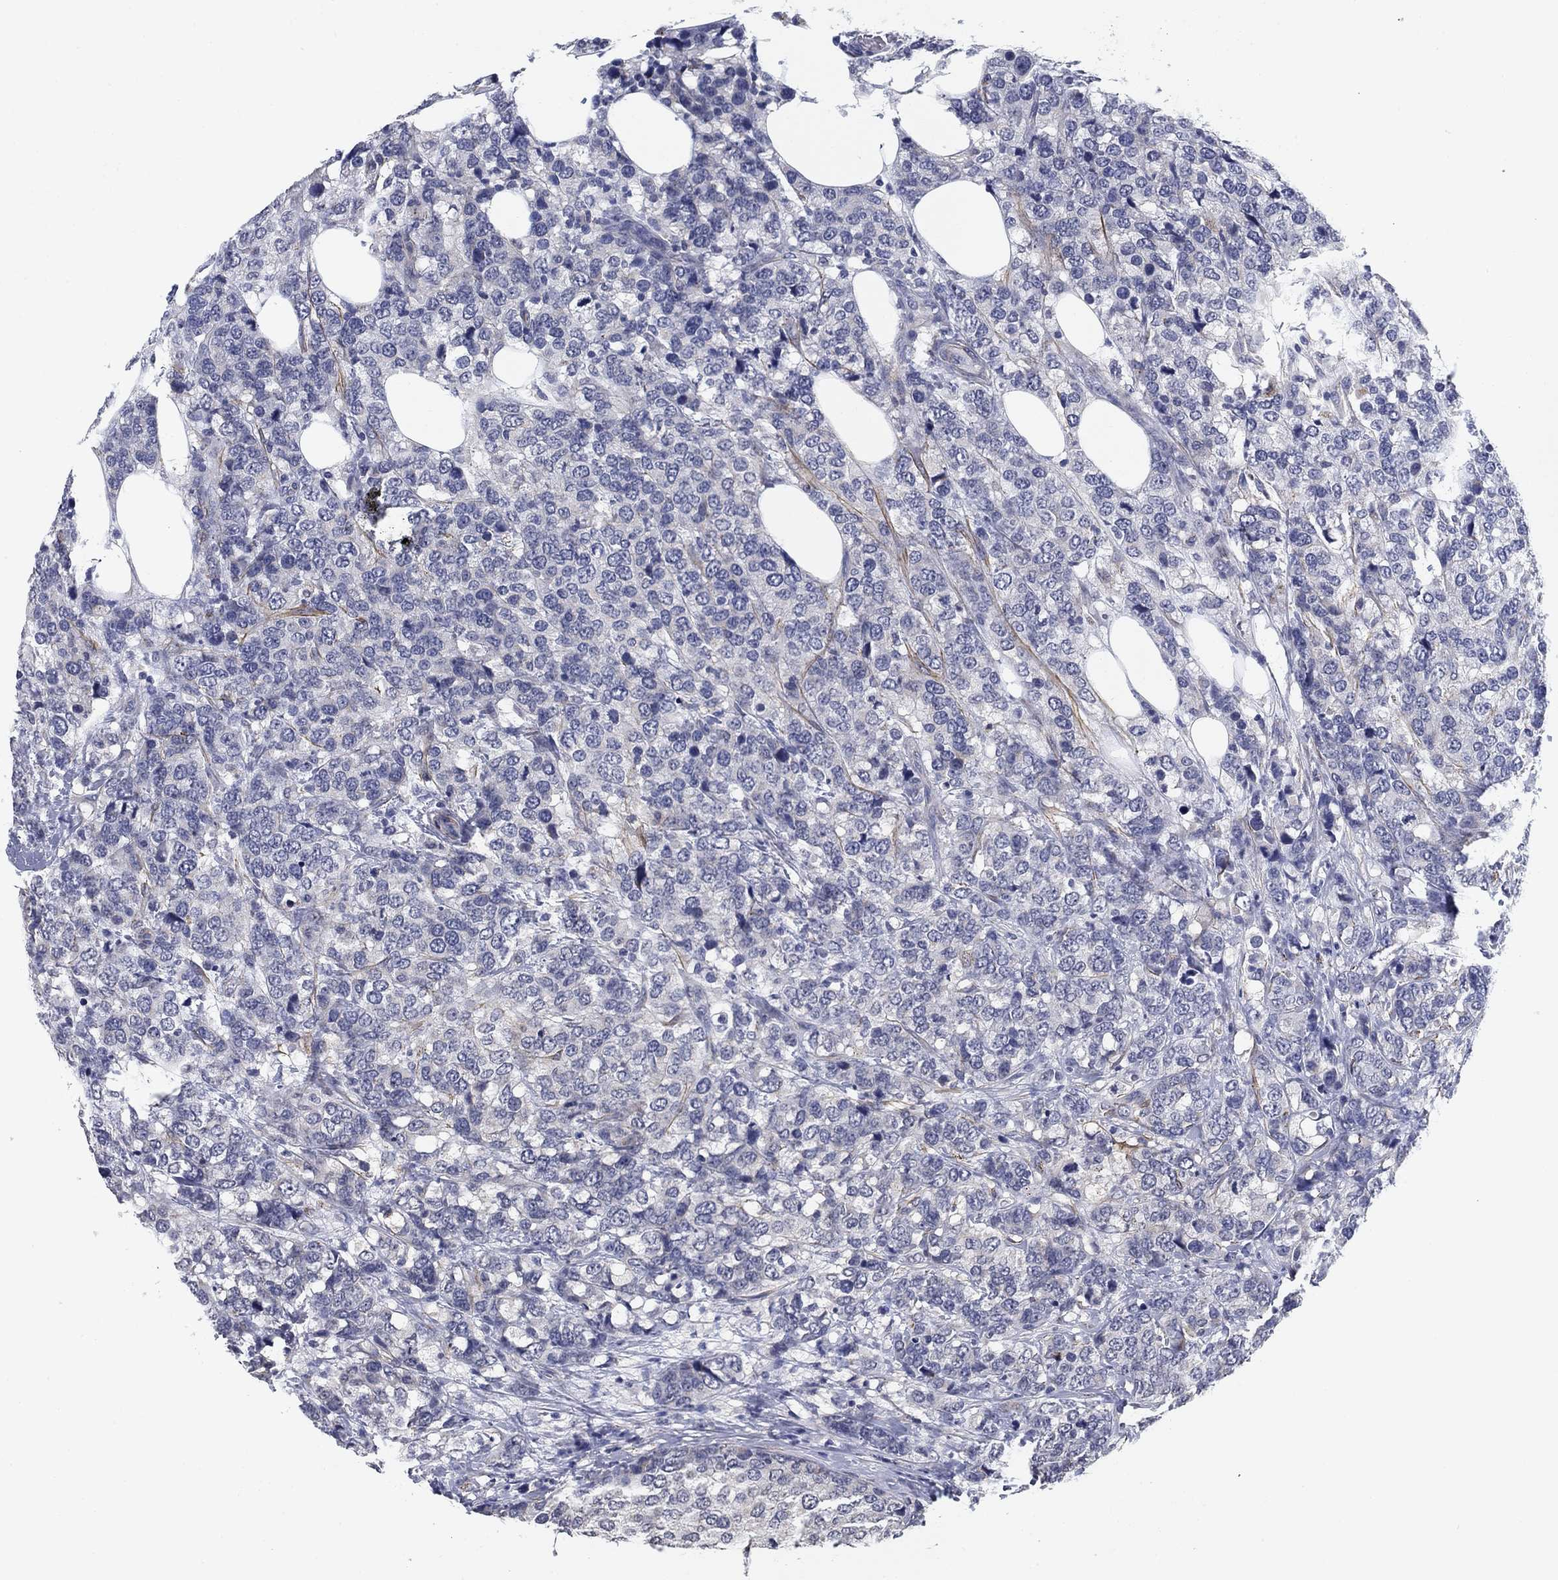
{"staining": {"intensity": "negative", "quantity": "none", "location": "none"}, "tissue": "breast cancer", "cell_type": "Tumor cells", "image_type": "cancer", "snomed": [{"axis": "morphology", "description": "Lobular carcinoma"}, {"axis": "topography", "description": "Breast"}], "caption": "Breast cancer stained for a protein using immunohistochemistry (IHC) shows no expression tumor cells.", "gene": "OTUB2", "patient": {"sex": "female", "age": 59}}